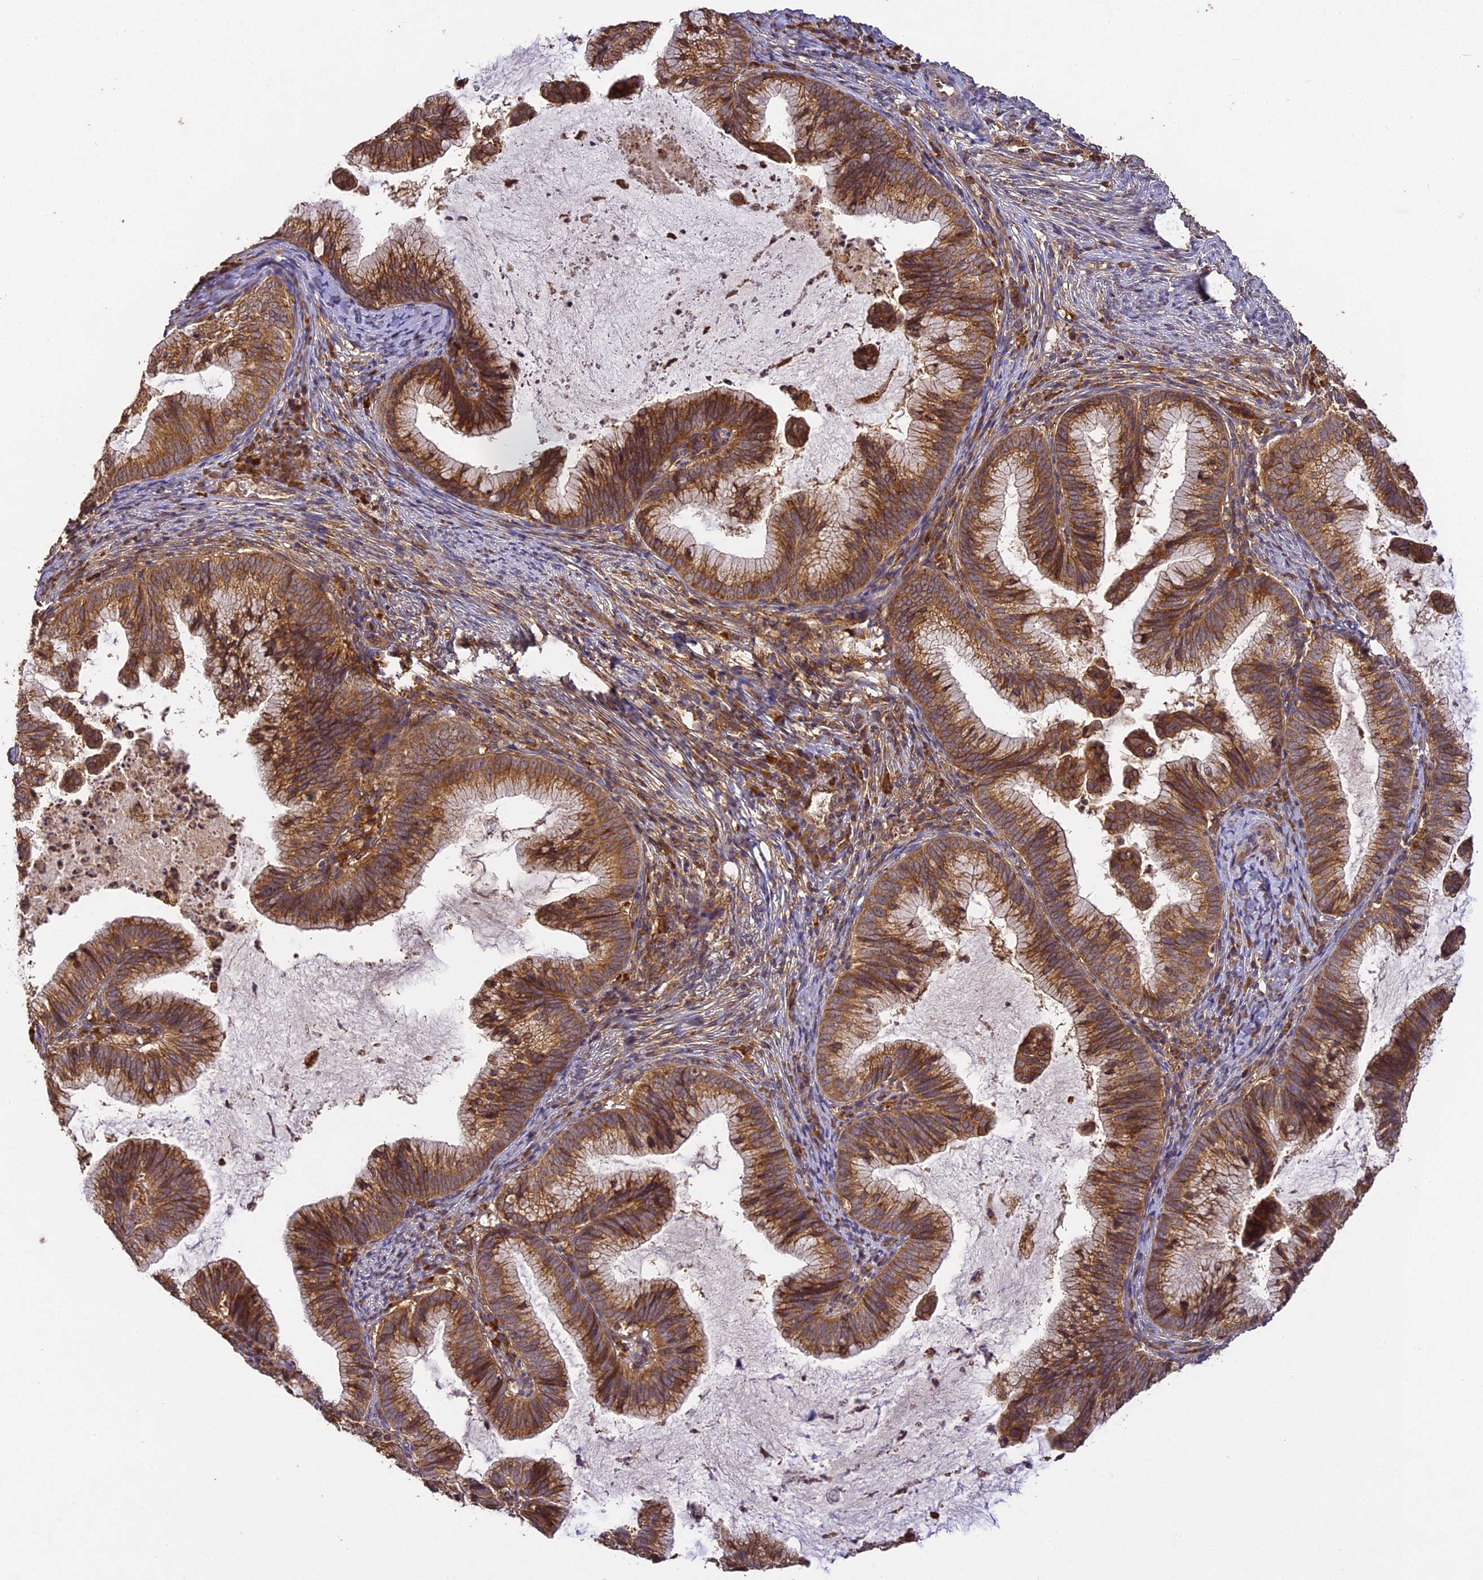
{"staining": {"intensity": "moderate", "quantity": ">75%", "location": "cytoplasmic/membranous"}, "tissue": "cervical cancer", "cell_type": "Tumor cells", "image_type": "cancer", "snomed": [{"axis": "morphology", "description": "Adenocarcinoma, NOS"}, {"axis": "topography", "description": "Cervix"}], "caption": "Tumor cells reveal medium levels of moderate cytoplasmic/membranous positivity in approximately >75% of cells in human cervical cancer.", "gene": "BRAP", "patient": {"sex": "female", "age": 36}}